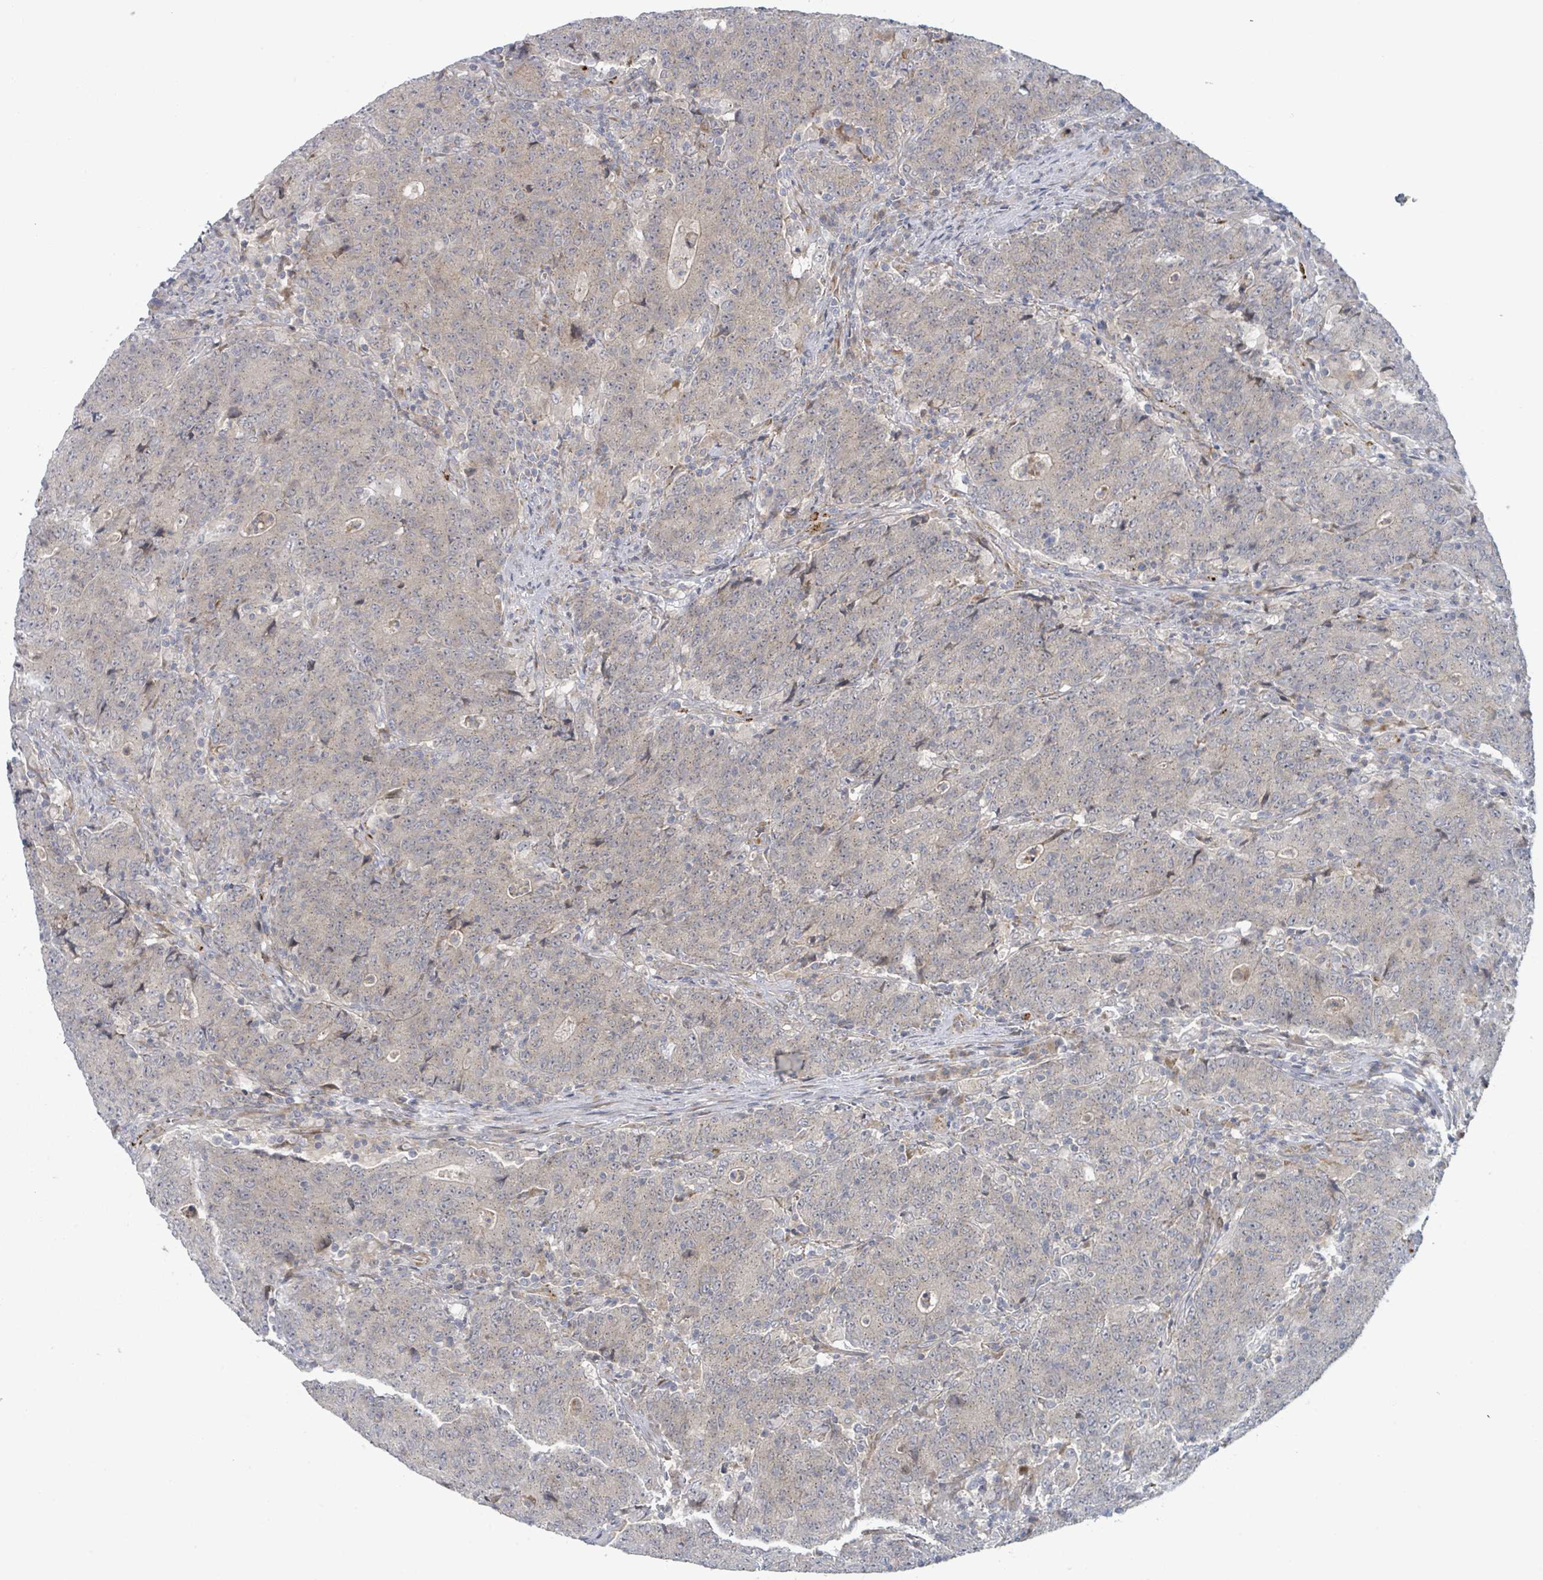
{"staining": {"intensity": "weak", "quantity": "<25%", "location": "cytoplasmic/membranous"}, "tissue": "colorectal cancer", "cell_type": "Tumor cells", "image_type": "cancer", "snomed": [{"axis": "morphology", "description": "Adenocarcinoma, NOS"}, {"axis": "topography", "description": "Colon"}], "caption": "The immunohistochemistry histopathology image has no significant staining in tumor cells of adenocarcinoma (colorectal) tissue.", "gene": "COL5A3", "patient": {"sex": "female", "age": 75}}